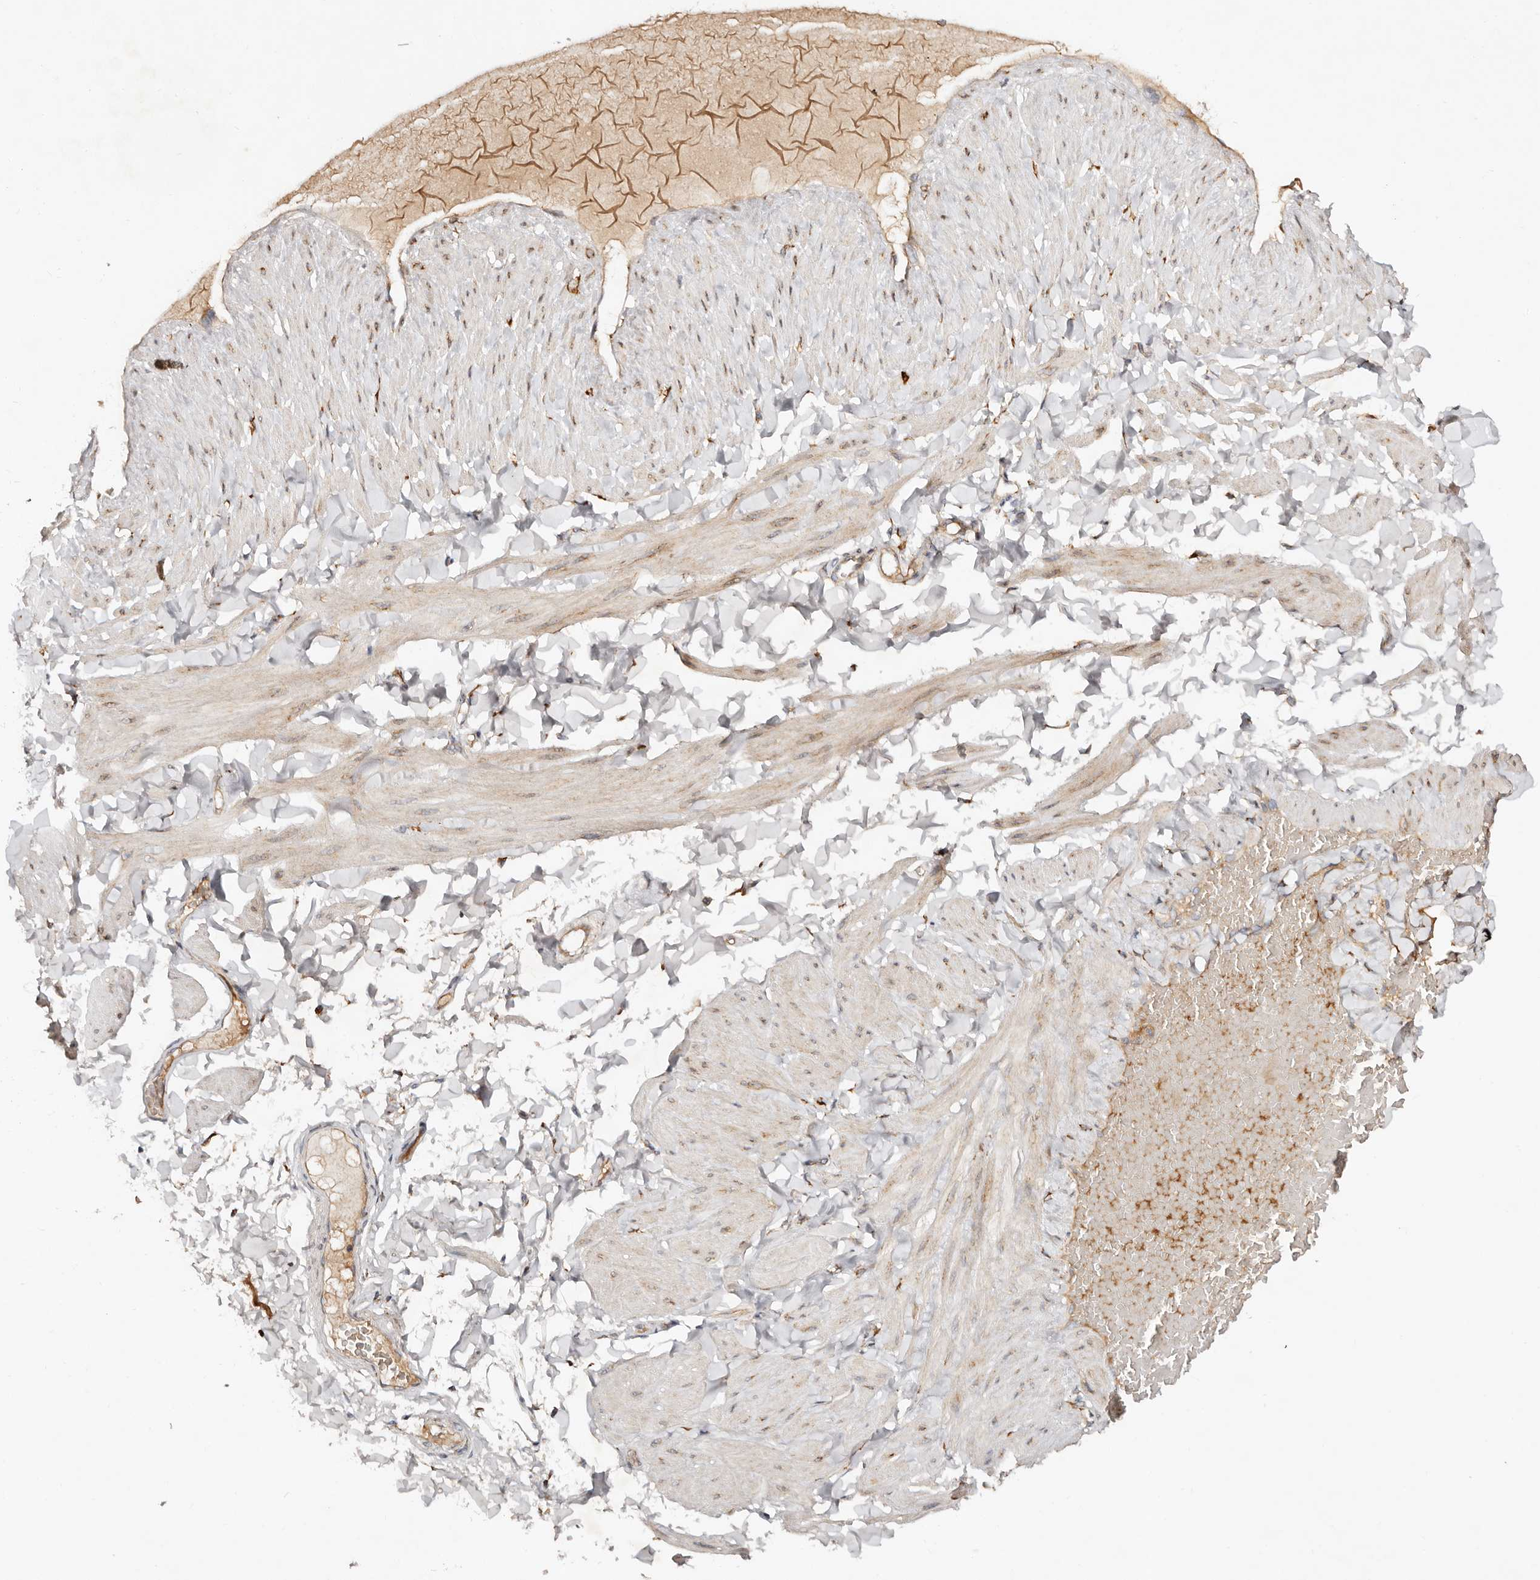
{"staining": {"intensity": "strong", "quantity": ">75%", "location": "cytoplasmic/membranous"}, "tissue": "adipose tissue", "cell_type": "Adipocytes", "image_type": "normal", "snomed": [{"axis": "morphology", "description": "Normal tissue, NOS"}, {"axis": "topography", "description": "Adipose tissue"}, {"axis": "topography", "description": "Vascular tissue"}, {"axis": "topography", "description": "Peripheral nerve tissue"}], "caption": "High-magnification brightfield microscopy of unremarkable adipose tissue stained with DAB (3,3'-diaminobenzidine) (brown) and counterstained with hematoxylin (blue). adipocytes exhibit strong cytoplasmic/membranous expression is identified in approximately>75% of cells.", "gene": "SERPINH1", "patient": {"sex": "male", "age": 25}}